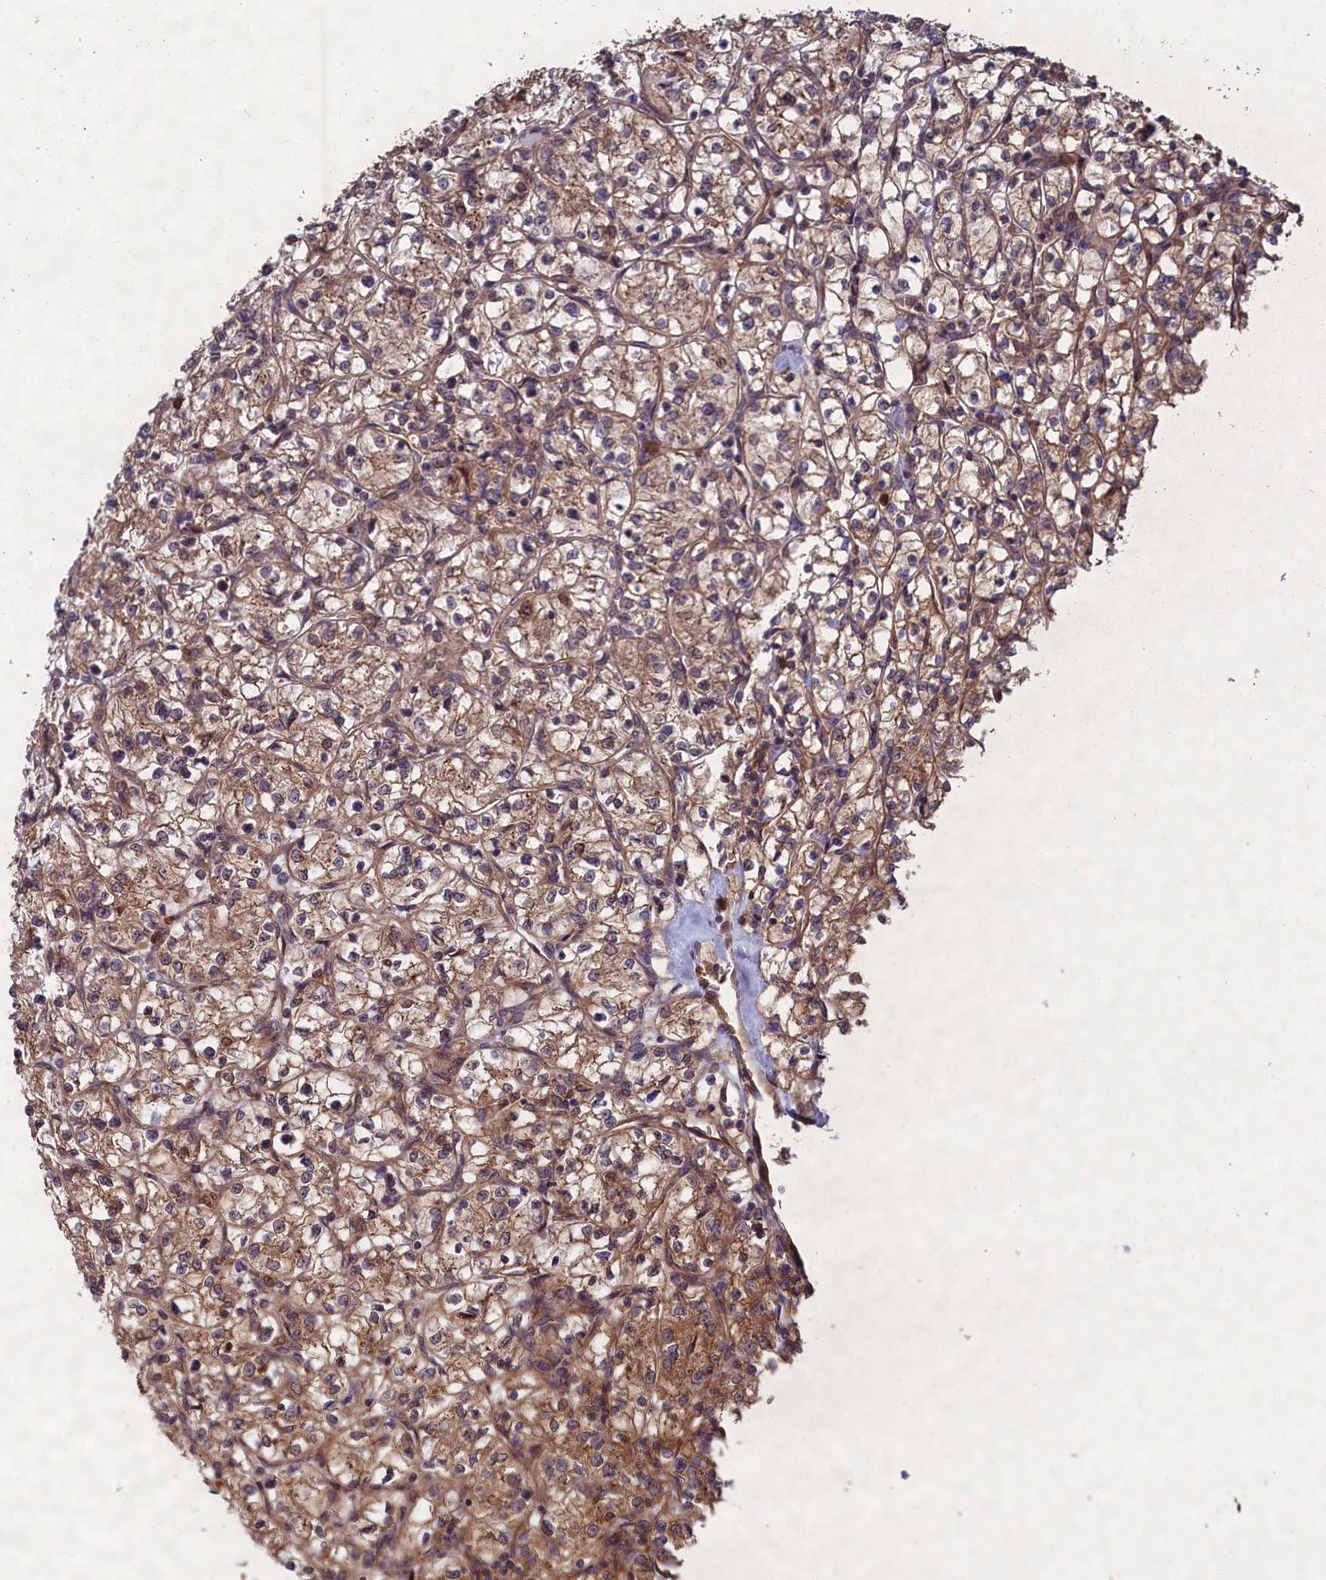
{"staining": {"intensity": "moderate", "quantity": ">75%", "location": "cytoplasmic/membranous"}, "tissue": "renal cancer", "cell_type": "Tumor cells", "image_type": "cancer", "snomed": [{"axis": "morphology", "description": "Adenocarcinoma, NOS"}, {"axis": "topography", "description": "Kidney"}], "caption": "About >75% of tumor cells in renal adenocarcinoma reveal moderate cytoplasmic/membranous protein staining as visualized by brown immunohistochemical staining.", "gene": "CCDC124", "patient": {"sex": "female", "age": 64}}